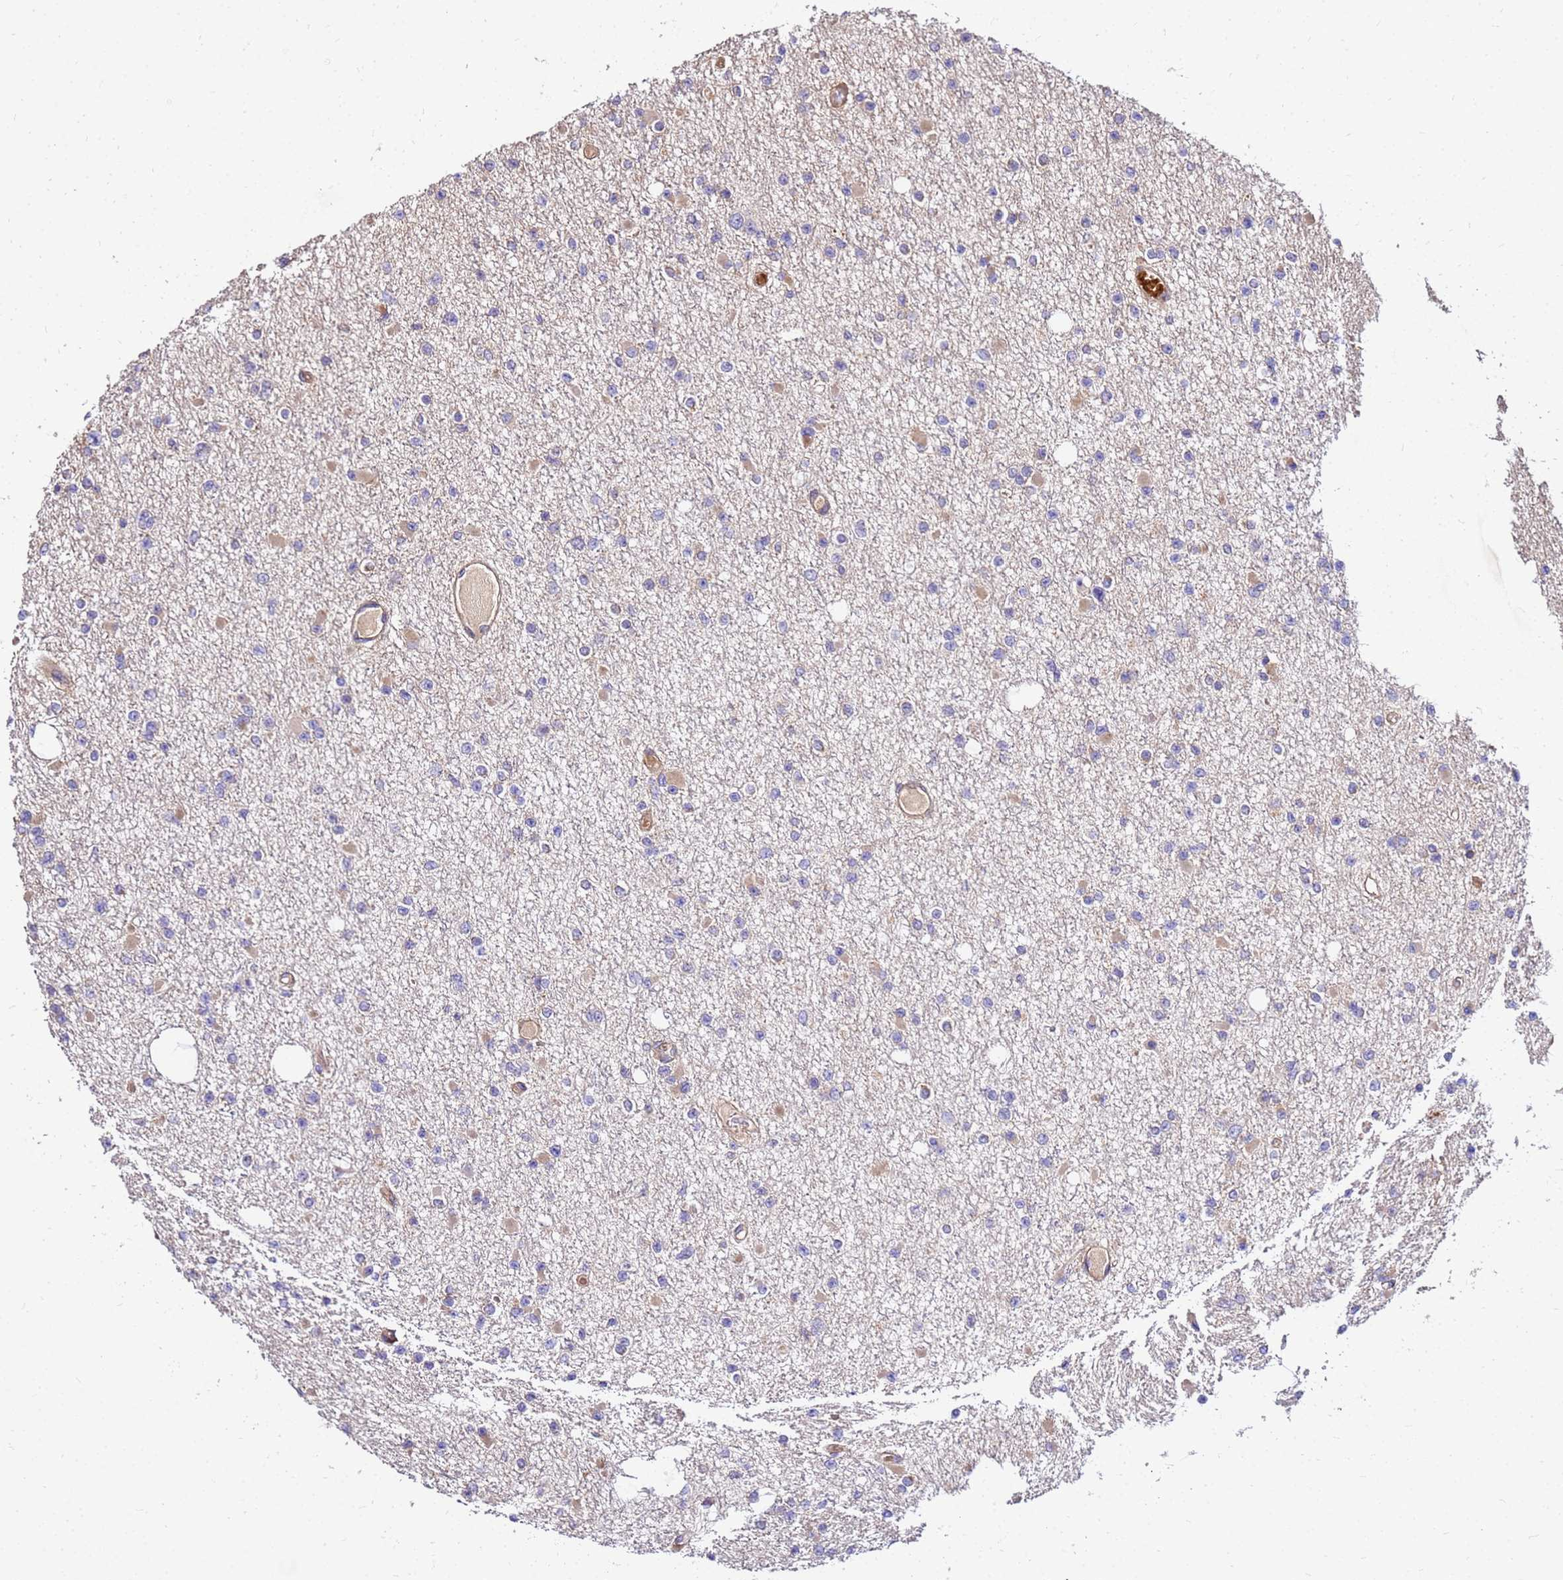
{"staining": {"intensity": "weak", "quantity": "<25%", "location": "cytoplasmic/membranous"}, "tissue": "glioma", "cell_type": "Tumor cells", "image_type": "cancer", "snomed": [{"axis": "morphology", "description": "Glioma, malignant, Low grade"}, {"axis": "topography", "description": "Brain"}], "caption": "This micrograph is of glioma stained with immunohistochemistry (IHC) to label a protein in brown with the nuclei are counter-stained blue. There is no staining in tumor cells.", "gene": "WWC2", "patient": {"sex": "female", "age": 22}}